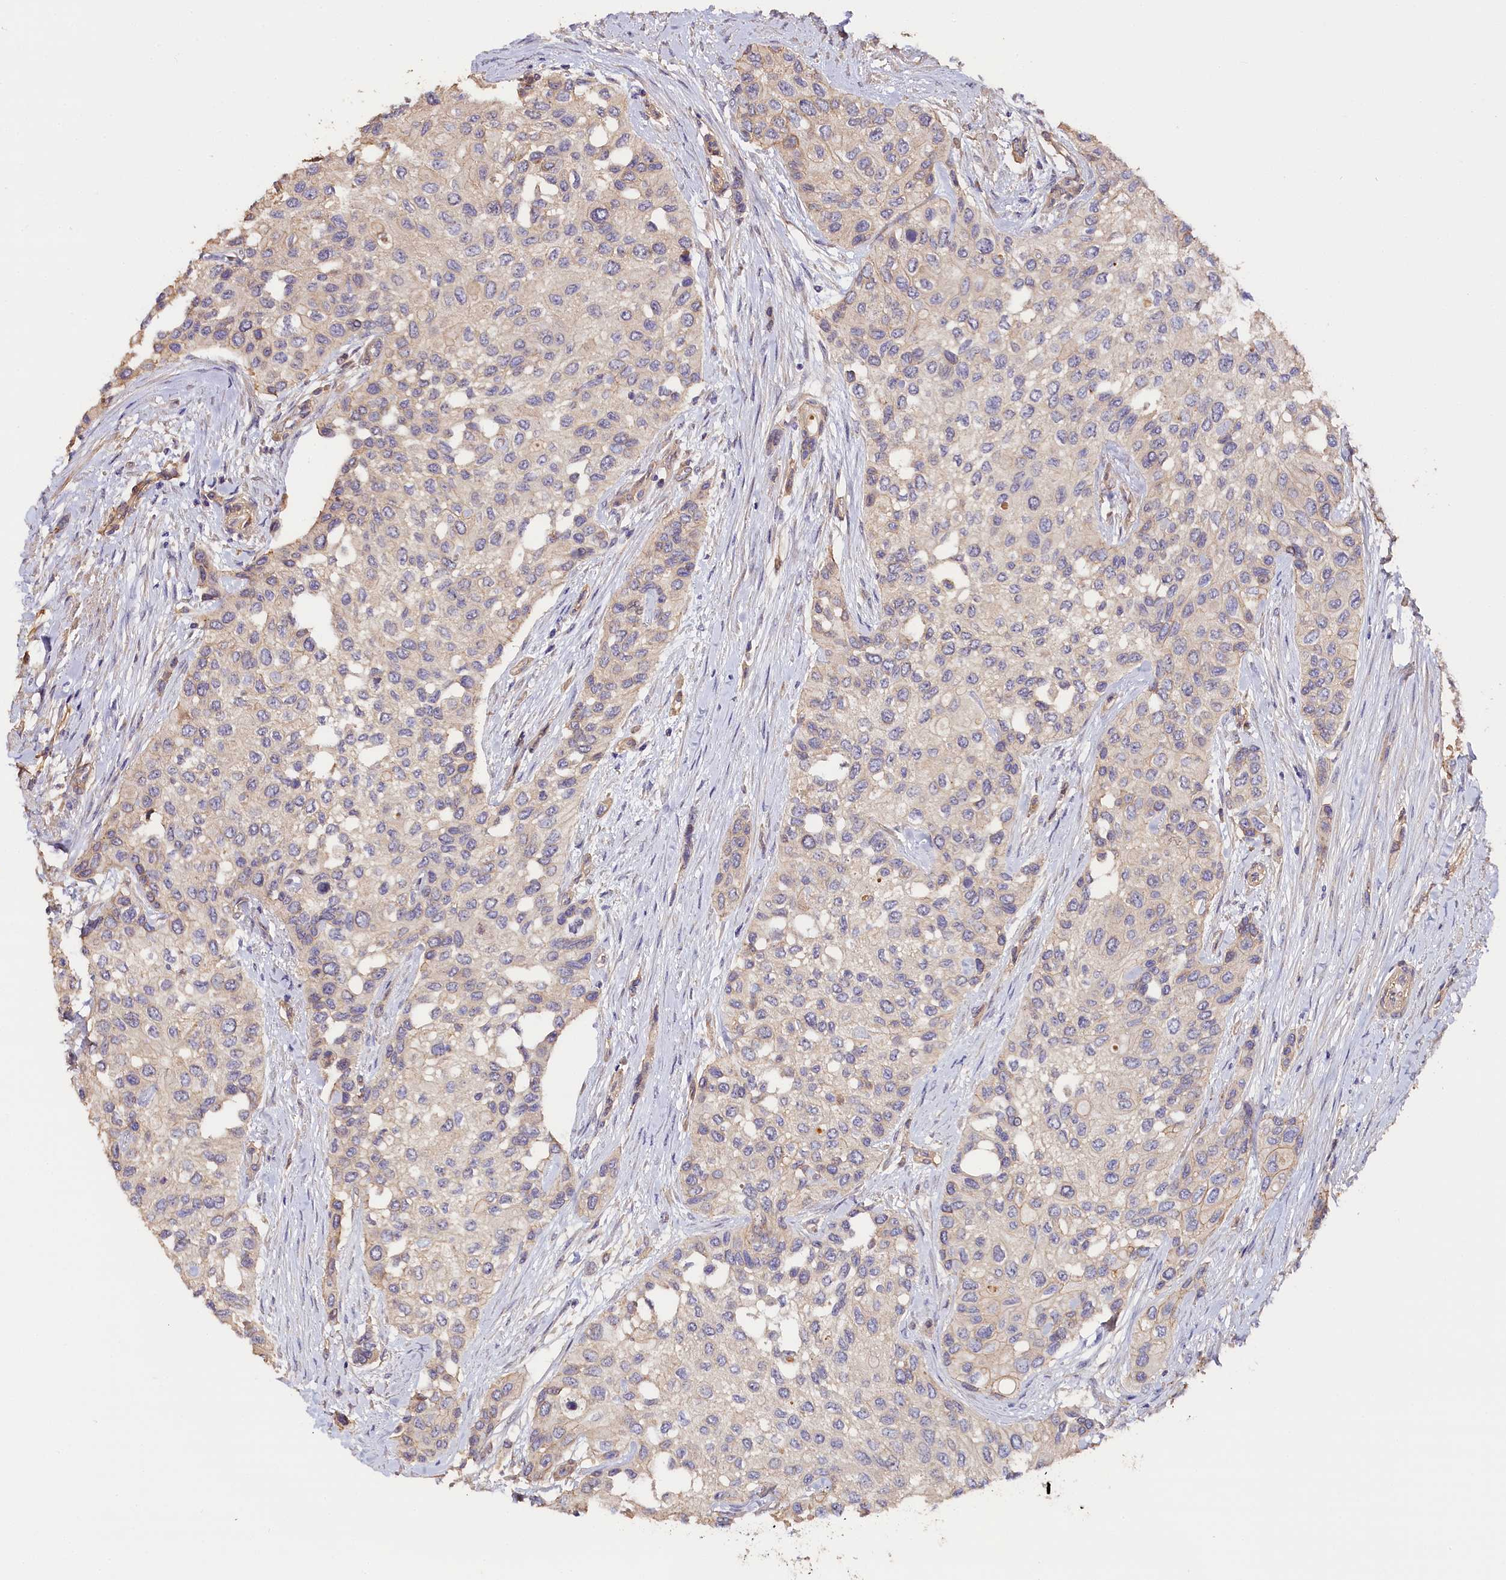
{"staining": {"intensity": "weak", "quantity": "<25%", "location": "cytoplasmic/membranous"}, "tissue": "urothelial cancer", "cell_type": "Tumor cells", "image_type": "cancer", "snomed": [{"axis": "morphology", "description": "Normal tissue, NOS"}, {"axis": "morphology", "description": "Urothelial carcinoma, High grade"}, {"axis": "topography", "description": "Vascular tissue"}, {"axis": "topography", "description": "Urinary bladder"}], "caption": "A photomicrograph of human urothelial cancer is negative for staining in tumor cells.", "gene": "KATNB1", "patient": {"sex": "female", "age": 56}}